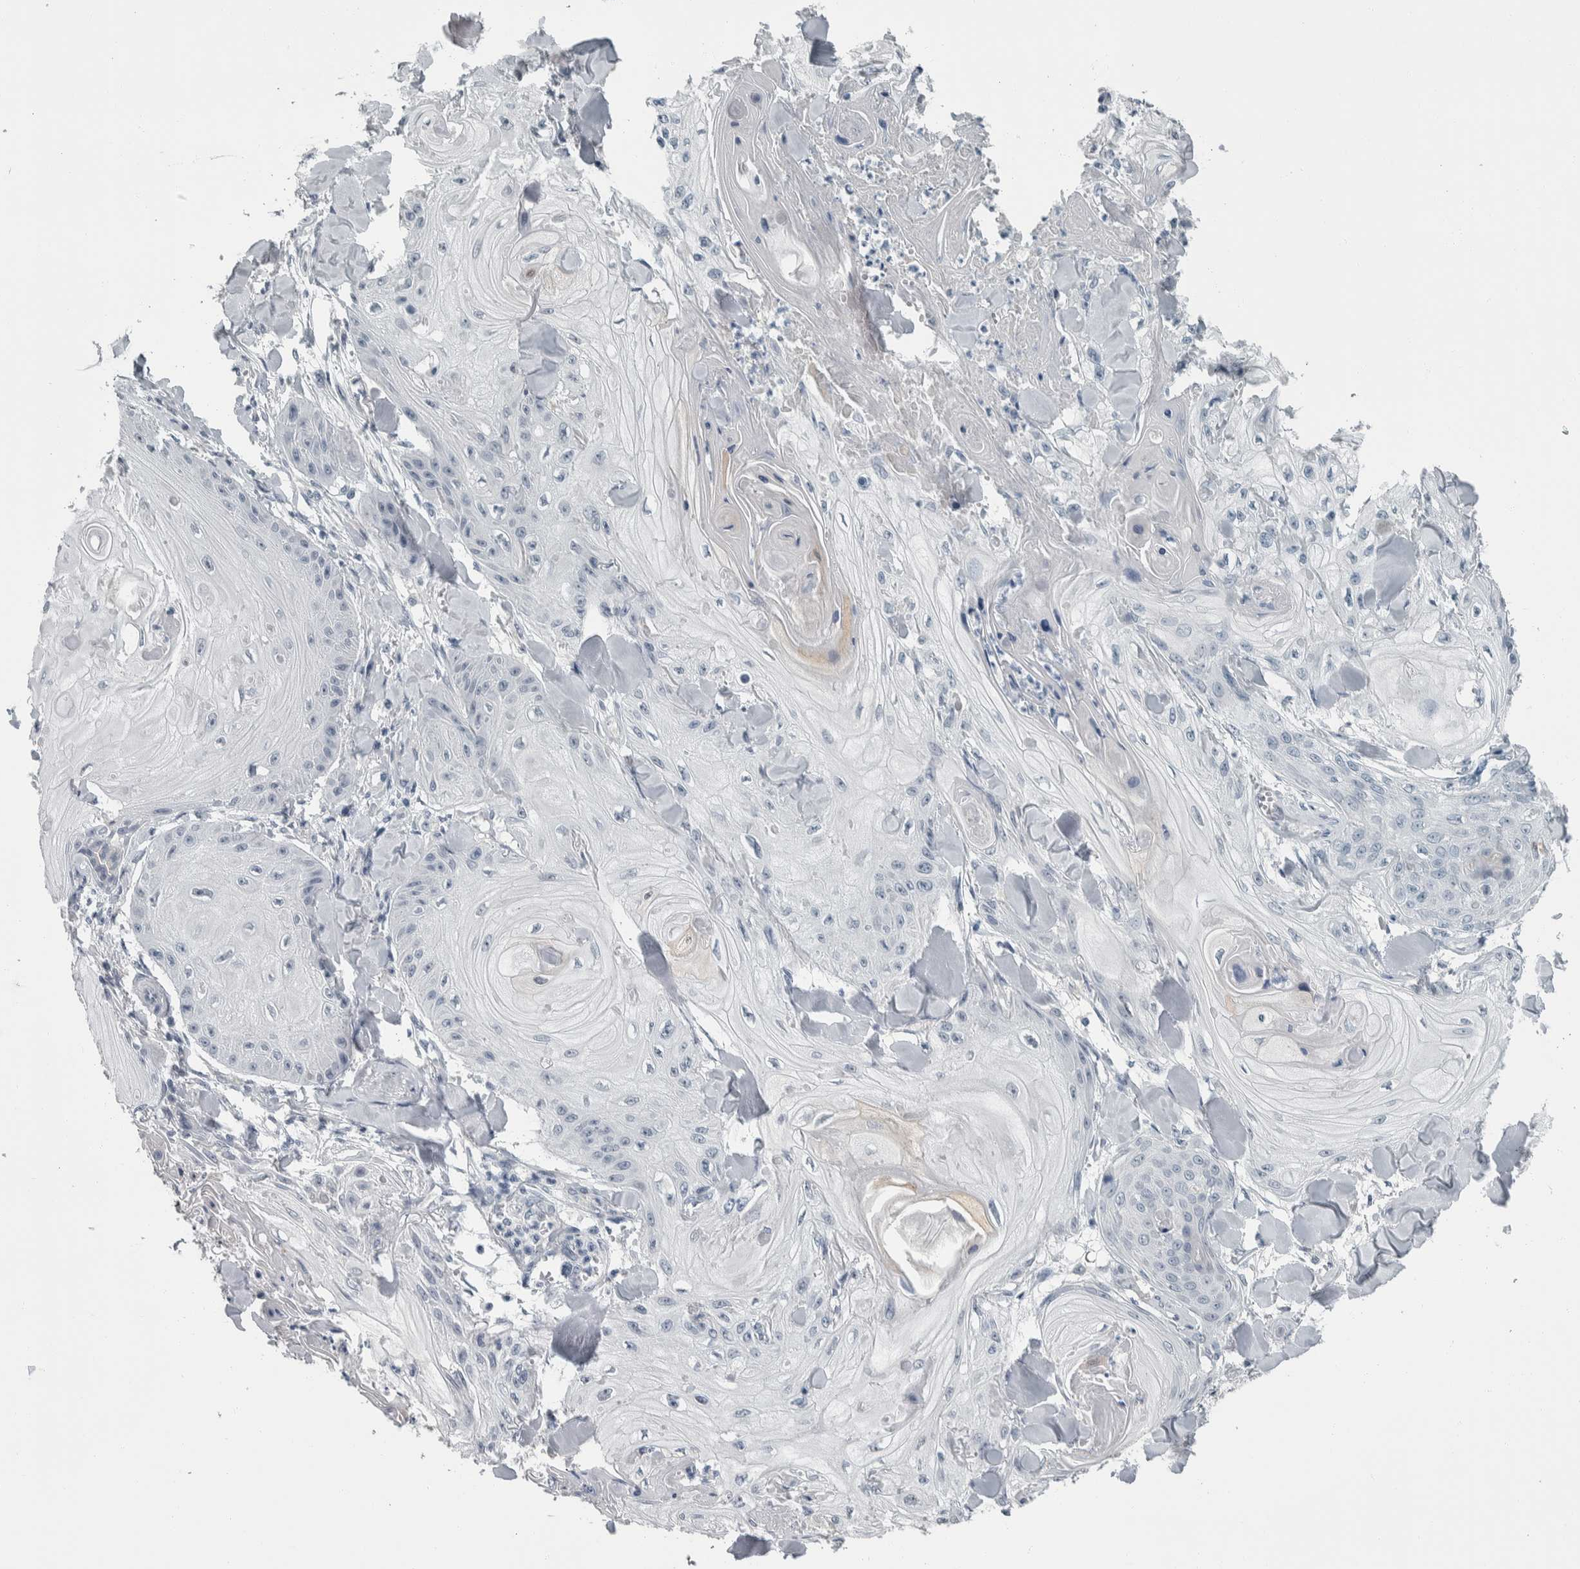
{"staining": {"intensity": "negative", "quantity": "none", "location": "none"}, "tissue": "skin cancer", "cell_type": "Tumor cells", "image_type": "cancer", "snomed": [{"axis": "morphology", "description": "Squamous cell carcinoma, NOS"}, {"axis": "topography", "description": "Skin"}], "caption": "The histopathology image demonstrates no significant staining in tumor cells of skin squamous cell carcinoma.", "gene": "CAVIN4", "patient": {"sex": "male", "age": 74}}